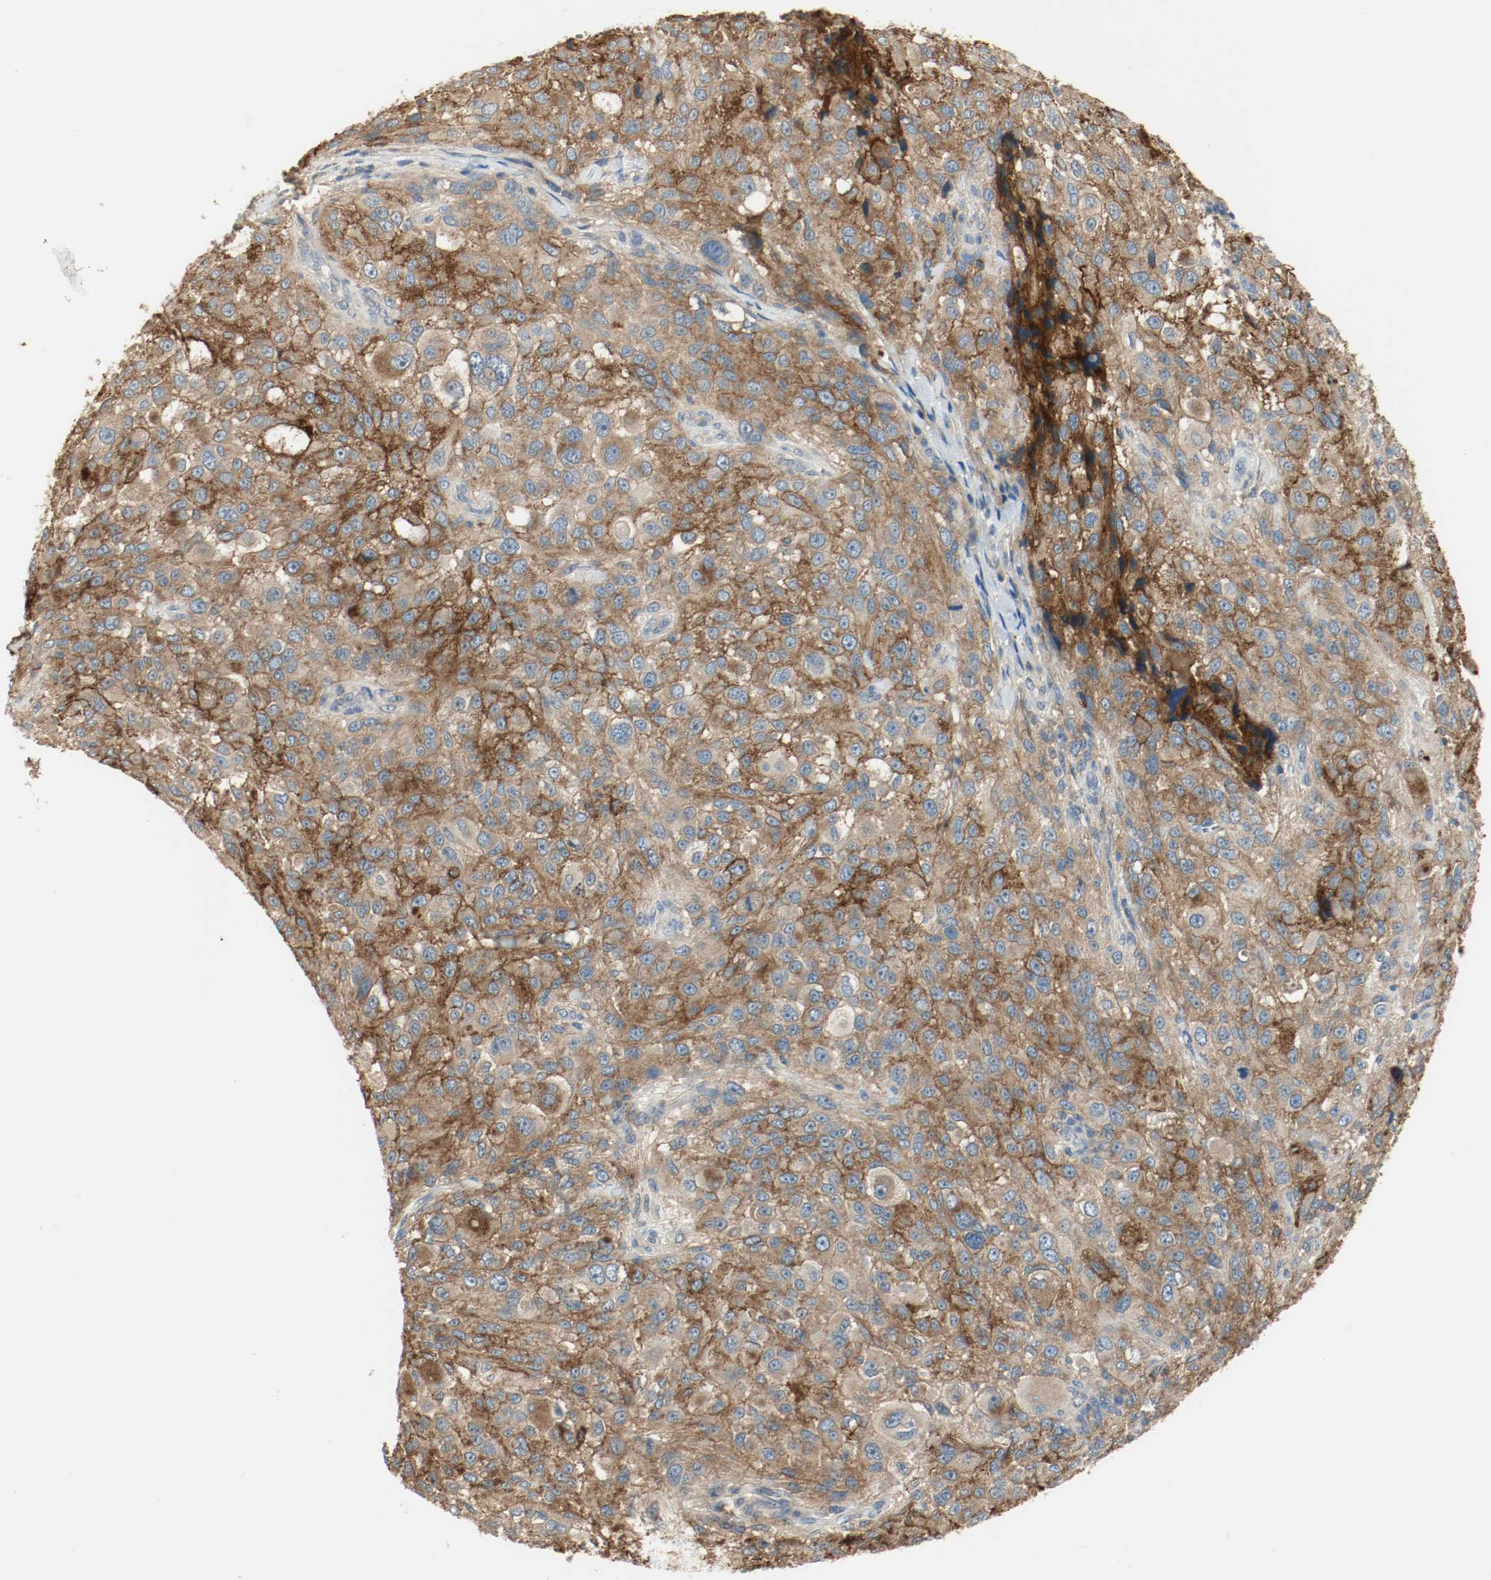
{"staining": {"intensity": "moderate", "quantity": ">75%", "location": "cytoplasmic/membranous"}, "tissue": "melanoma", "cell_type": "Tumor cells", "image_type": "cancer", "snomed": [{"axis": "morphology", "description": "Necrosis, NOS"}, {"axis": "morphology", "description": "Malignant melanoma, NOS"}, {"axis": "topography", "description": "Skin"}], "caption": "An image of human malignant melanoma stained for a protein demonstrates moderate cytoplasmic/membranous brown staining in tumor cells. Nuclei are stained in blue.", "gene": "MELTF", "patient": {"sex": "female", "age": 87}}